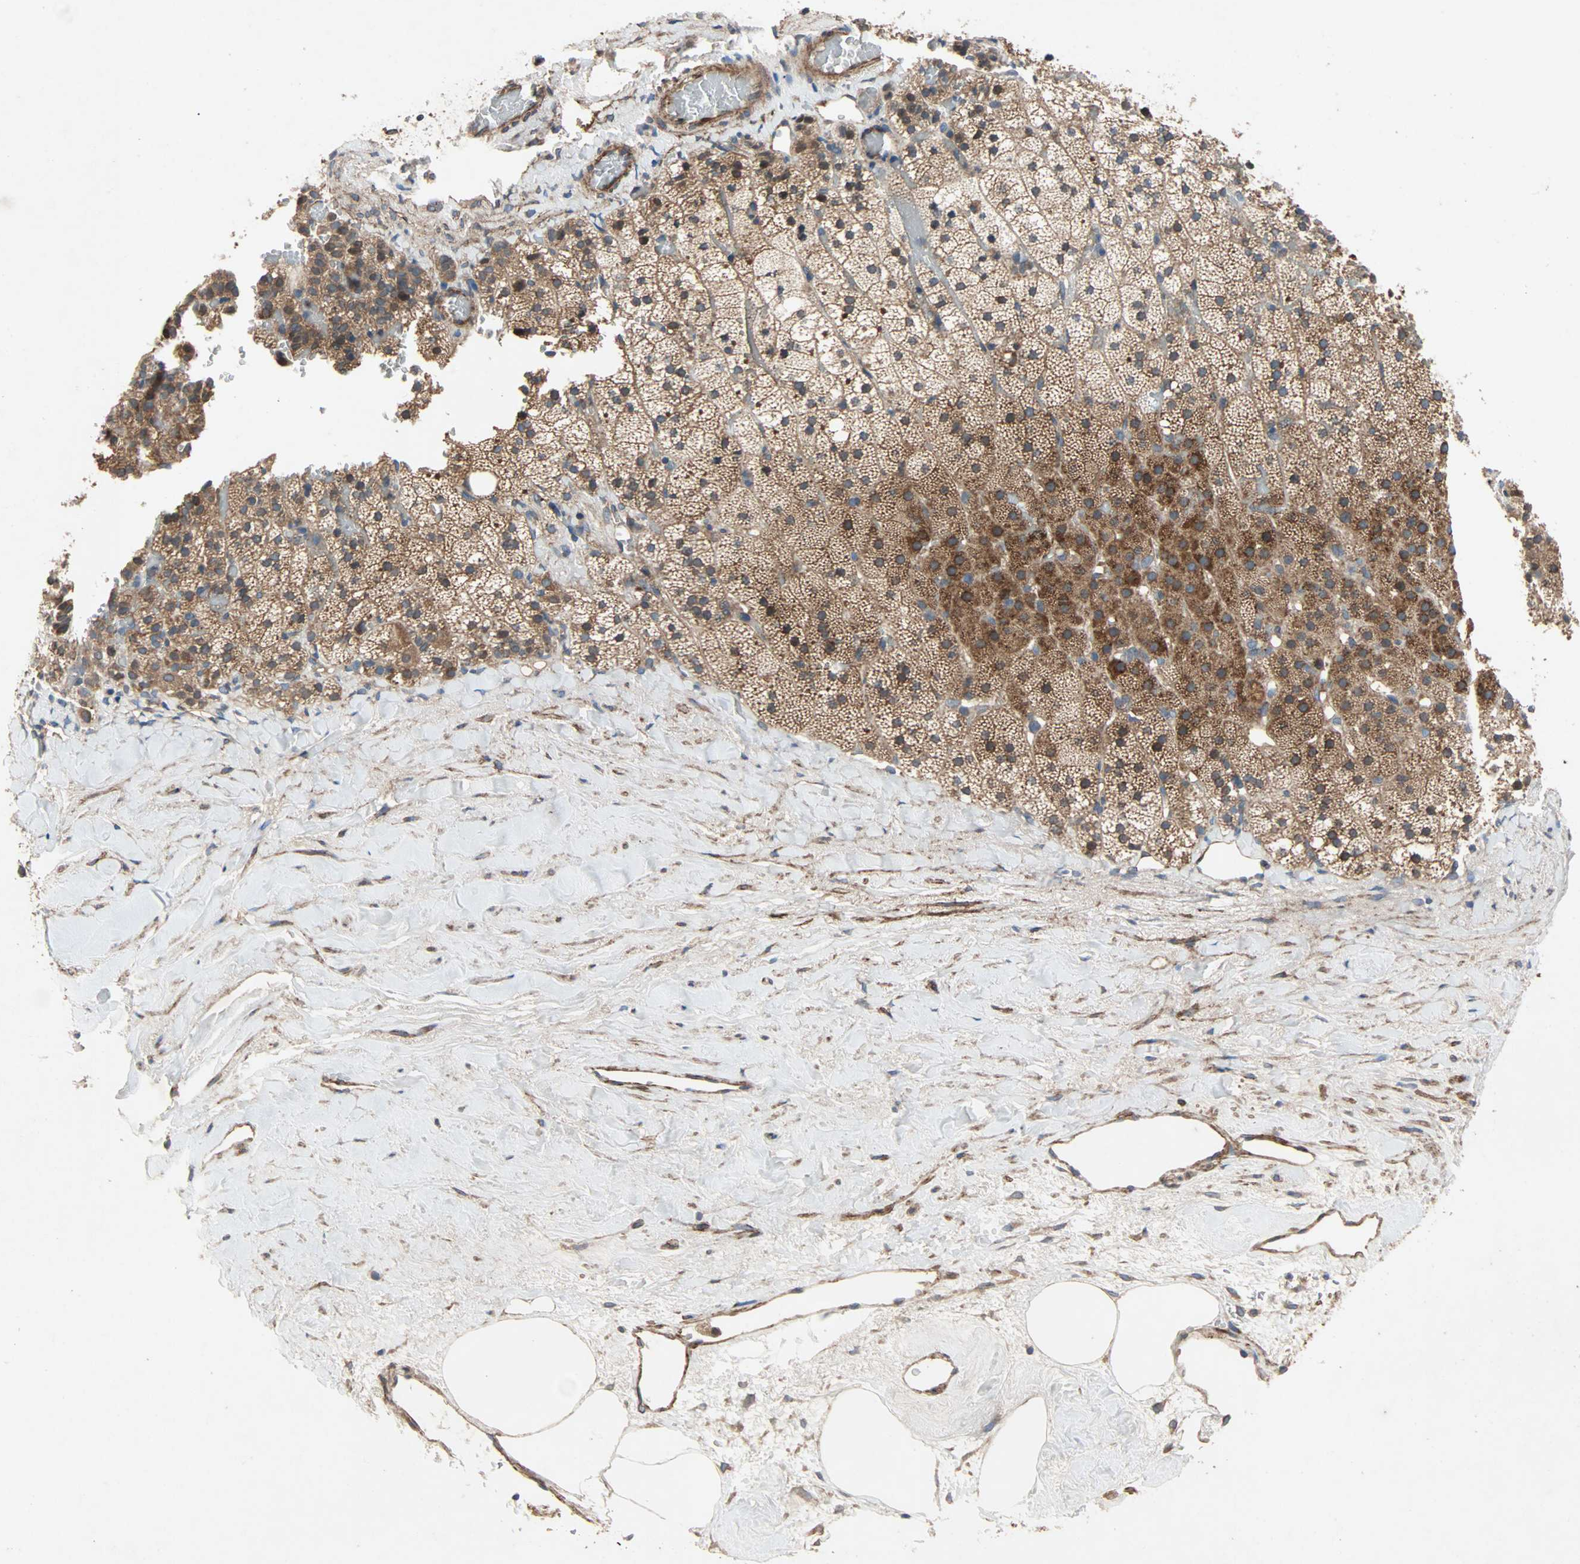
{"staining": {"intensity": "strong", "quantity": ">75%", "location": "cytoplasmic/membranous"}, "tissue": "adrenal gland", "cell_type": "Glandular cells", "image_type": "normal", "snomed": [{"axis": "morphology", "description": "Normal tissue, NOS"}, {"axis": "topography", "description": "Adrenal gland"}], "caption": "Adrenal gland stained with a brown dye shows strong cytoplasmic/membranous positive expression in about >75% of glandular cells.", "gene": "XYLT1", "patient": {"sex": "male", "age": 35}}